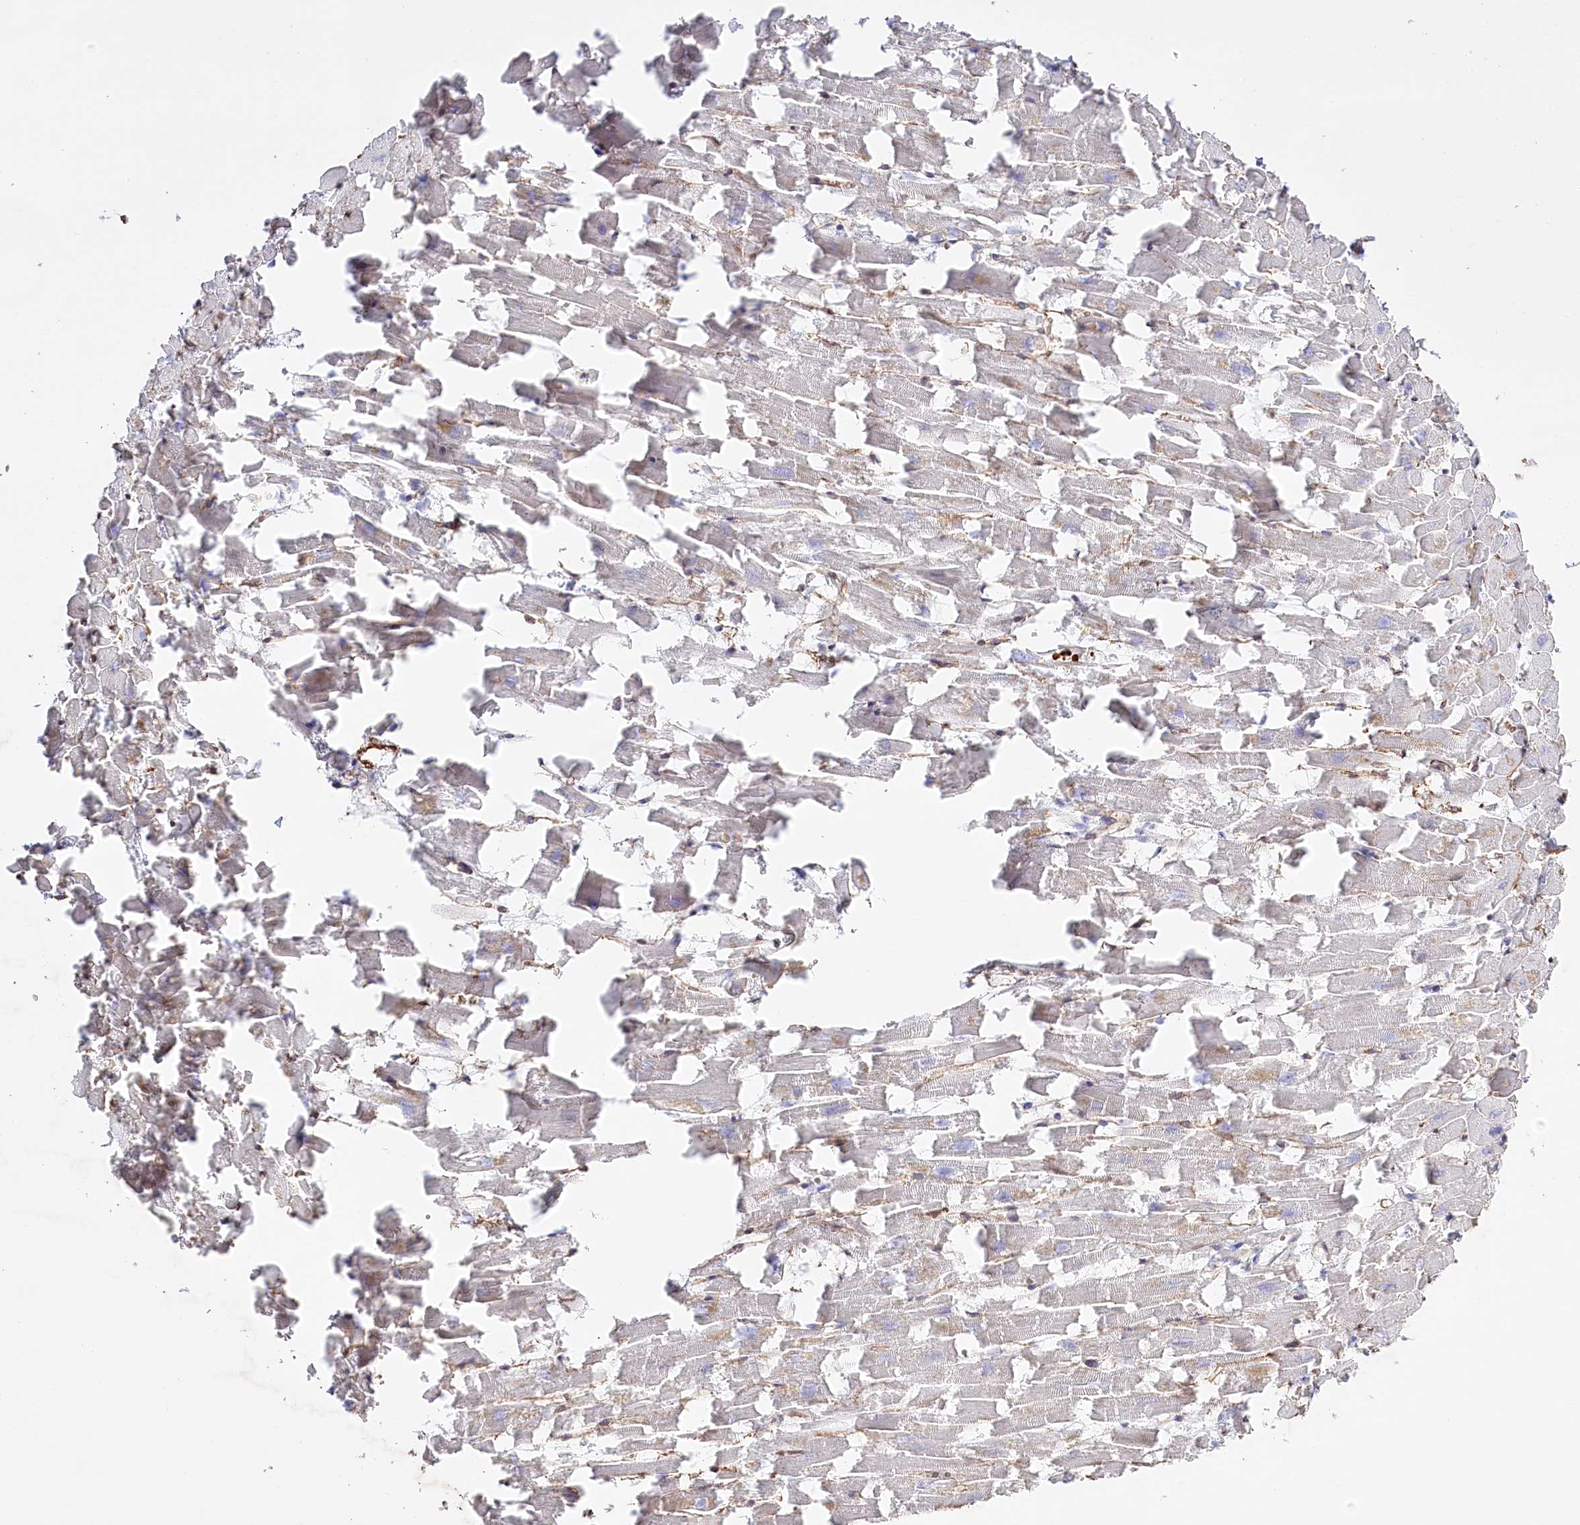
{"staining": {"intensity": "moderate", "quantity": "<25%", "location": "cytoplasmic/membranous"}, "tissue": "heart muscle", "cell_type": "Cardiomyocytes", "image_type": "normal", "snomed": [{"axis": "morphology", "description": "Normal tissue, NOS"}, {"axis": "topography", "description": "Heart"}], "caption": "An image of human heart muscle stained for a protein displays moderate cytoplasmic/membranous brown staining in cardiomyocytes.", "gene": "SLC39A10", "patient": {"sex": "female", "age": 64}}